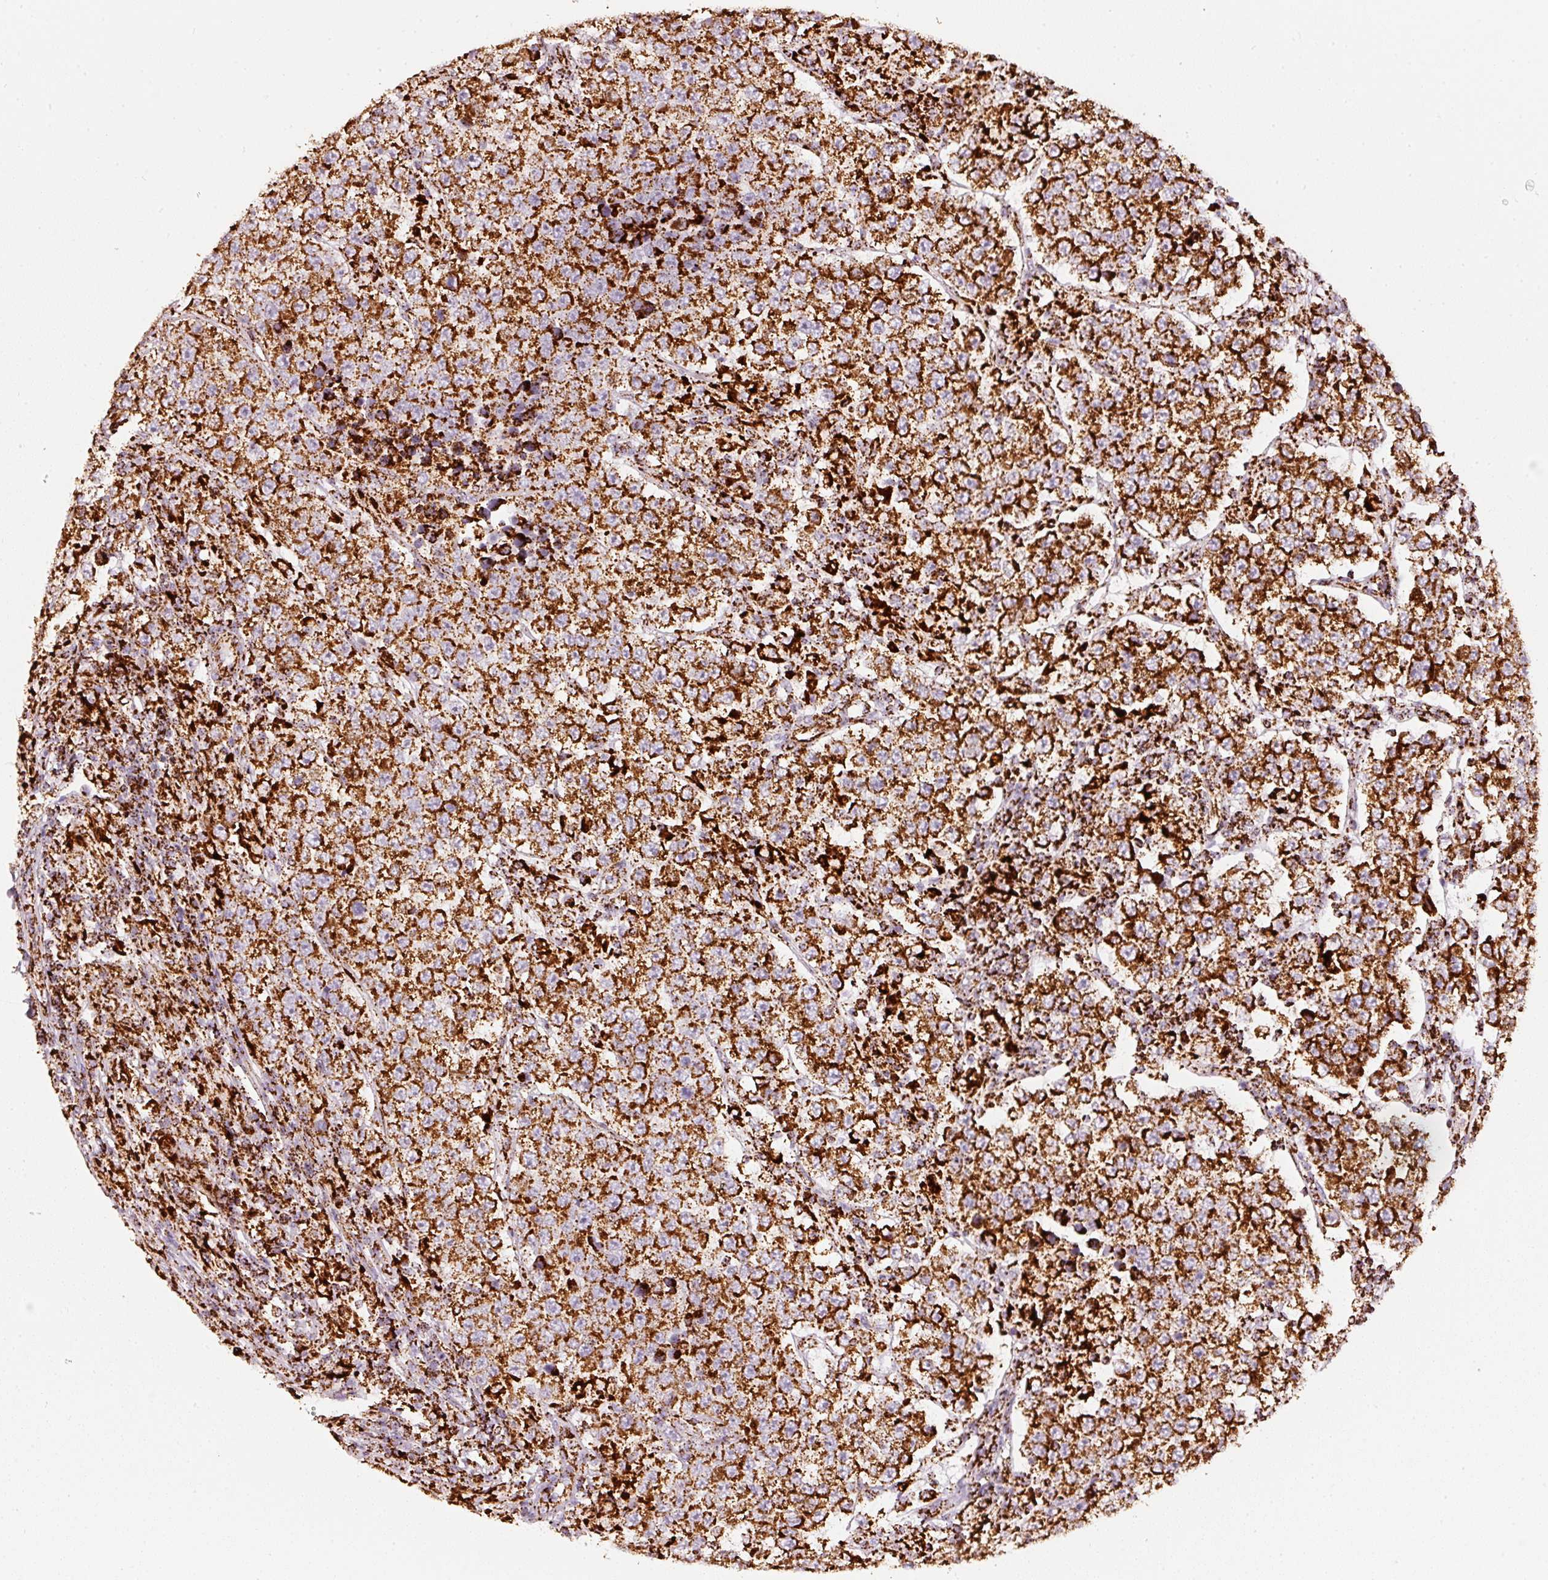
{"staining": {"intensity": "strong", "quantity": ">75%", "location": "cytoplasmic/membranous"}, "tissue": "testis cancer", "cell_type": "Tumor cells", "image_type": "cancer", "snomed": [{"axis": "morphology", "description": "Normal tissue, NOS"}, {"axis": "morphology", "description": "Urothelial carcinoma, High grade"}, {"axis": "morphology", "description": "Seminoma, NOS"}, {"axis": "morphology", "description": "Carcinoma, Embryonal, NOS"}, {"axis": "topography", "description": "Urinary bladder"}, {"axis": "topography", "description": "Testis"}], "caption": "High-magnification brightfield microscopy of testis seminoma stained with DAB (3,3'-diaminobenzidine) (brown) and counterstained with hematoxylin (blue). tumor cells exhibit strong cytoplasmic/membranous expression is seen in about>75% of cells.", "gene": "UQCRC1", "patient": {"sex": "male", "age": 41}}